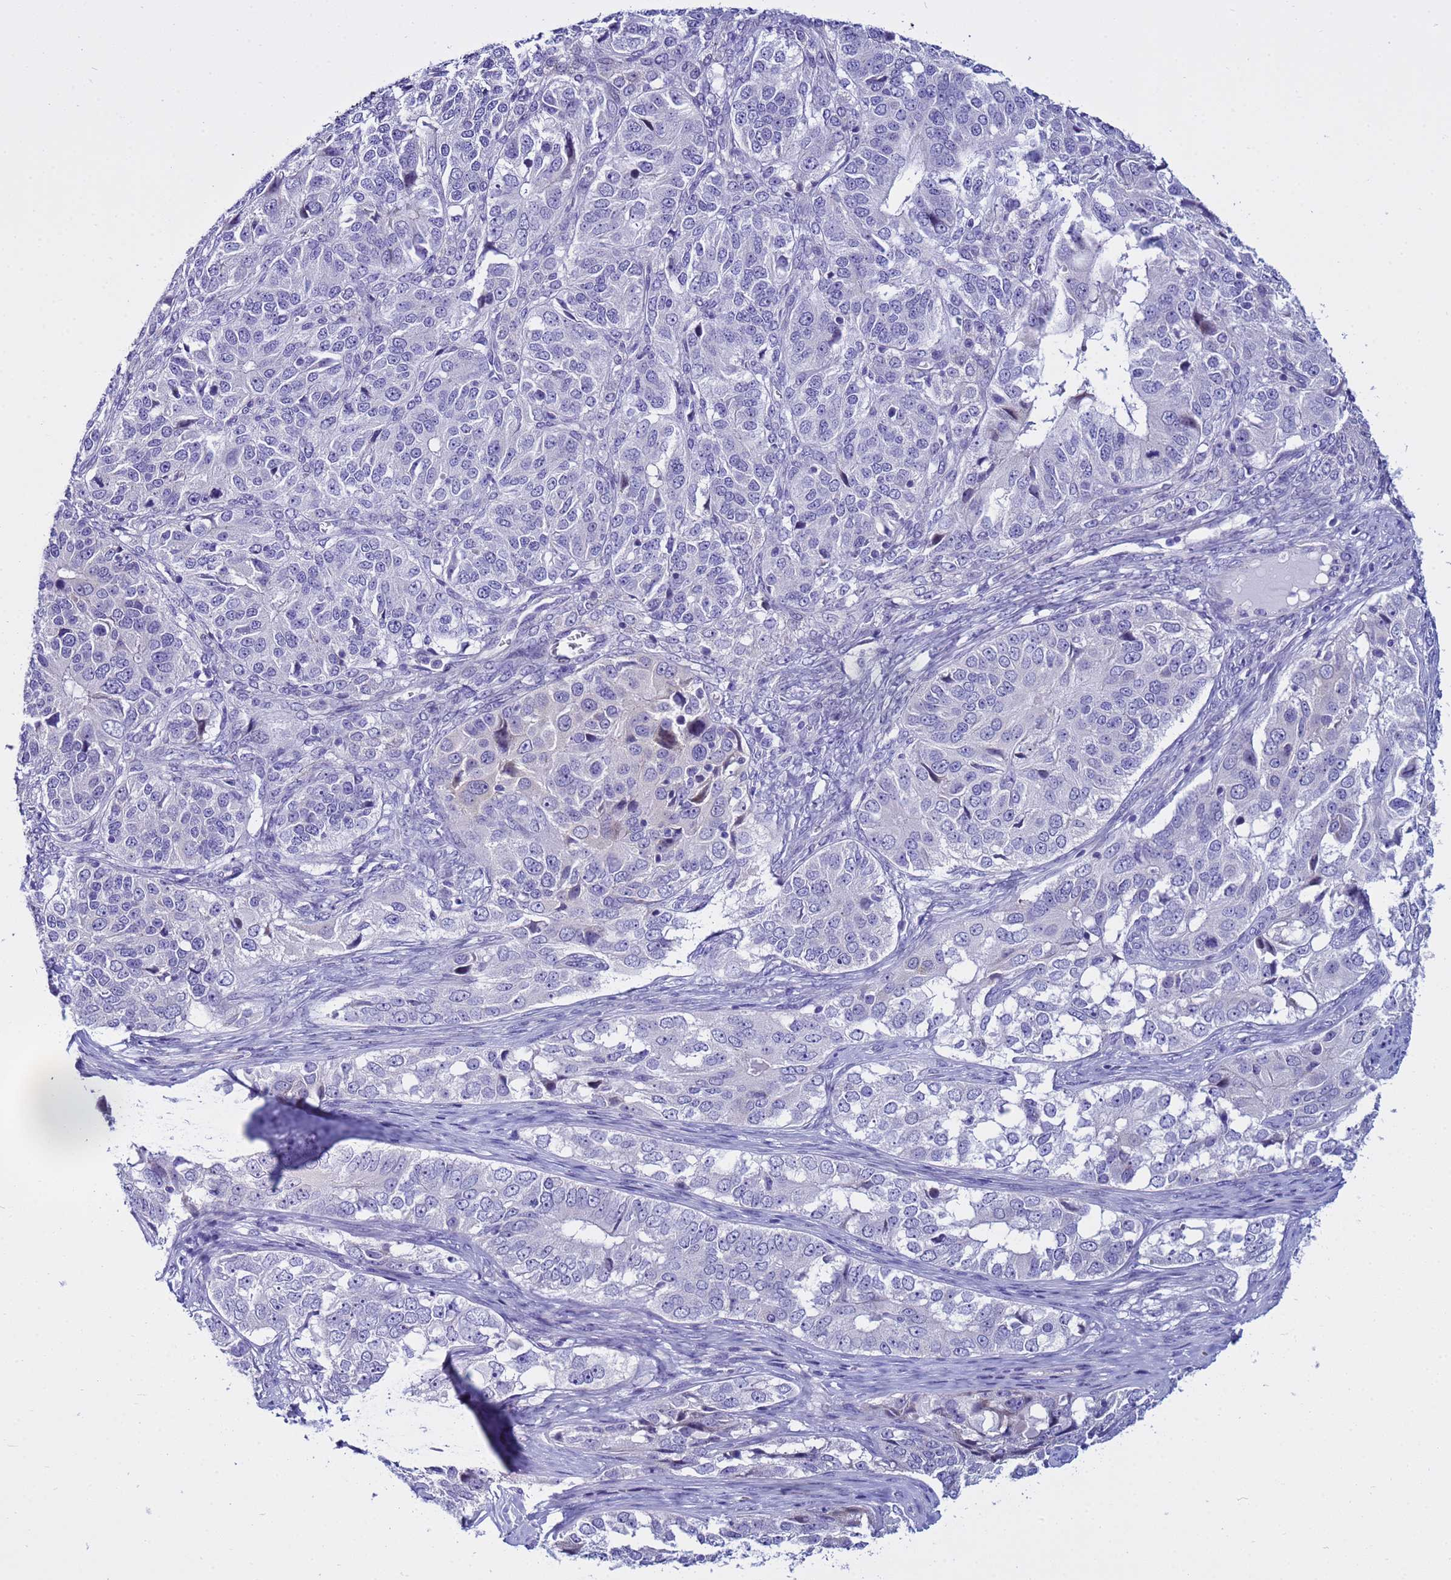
{"staining": {"intensity": "moderate", "quantity": "<25%", "location": "cytoplasmic/membranous"}, "tissue": "ovarian cancer", "cell_type": "Tumor cells", "image_type": "cancer", "snomed": [{"axis": "morphology", "description": "Carcinoma, endometroid"}, {"axis": "topography", "description": "Ovary"}], "caption": "IHC (DAB (3,3'-diaminobenzidine)) staining of human ovarian endometroid carcinoma exhibits moderate cytoplasmic/membranous protein staining in about <25% of tumor cells. (IHC, brightfield microscopy, high magnification).", "gene": "IGSF11", "patient": {"sex": "female", "age": 51}}